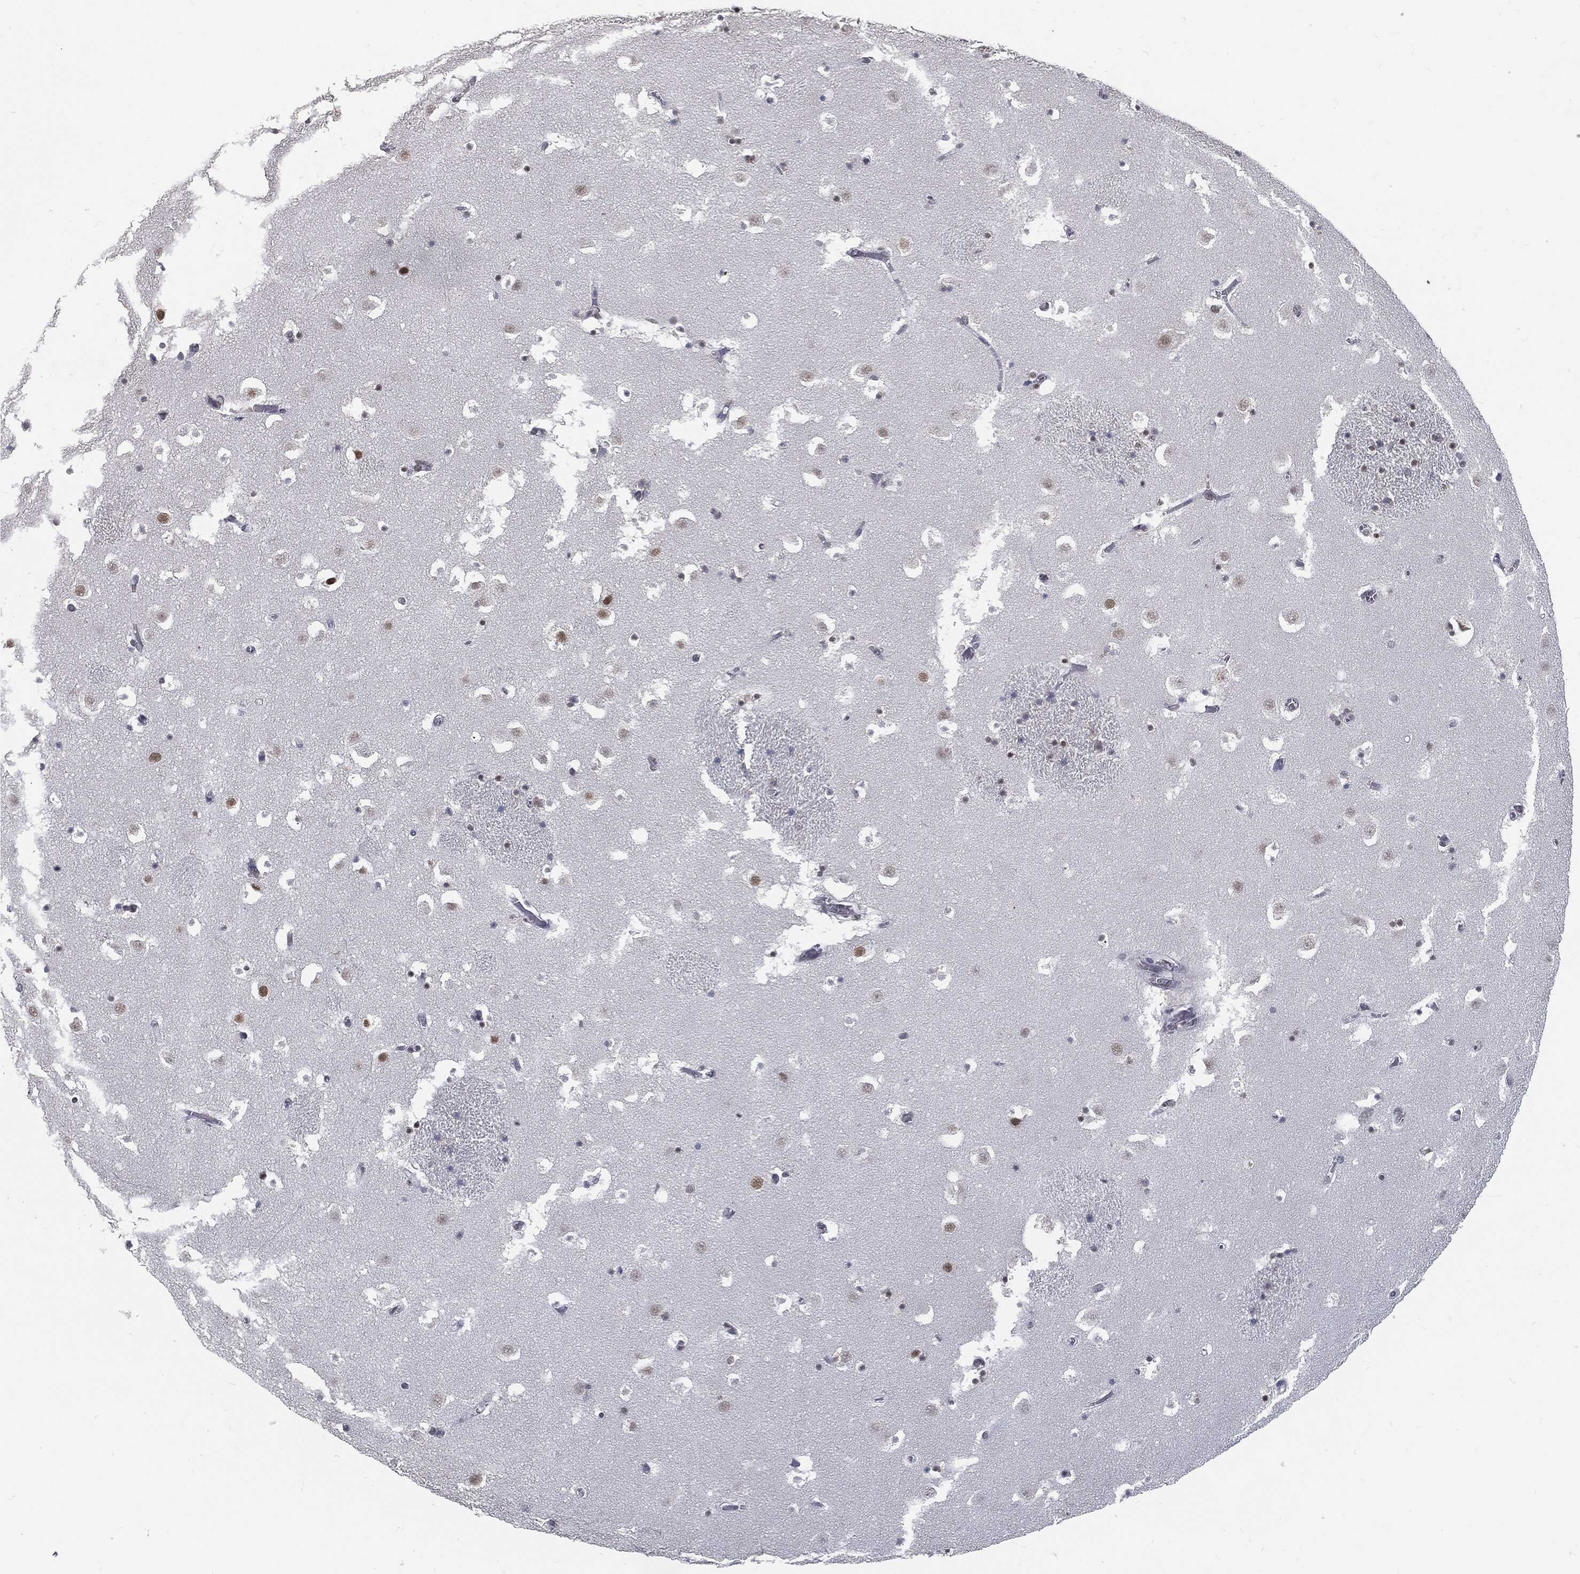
{"staining": {"intensity": "moderate", "quantity": "25%-75%", "location": "nuclear"}, "tissue": "caudate", "cell_type": "Glial cells", "image_type": "normal", "snomed": [{"axis": "morphology", "description": "Normal tissue, NOS"}, {"axis": "topography", "description": "Lateral ventricle wall"}], "caption": "A brown stain shows moderate nuclear expression of a protein in glial cells of benign human caudate.", "gene": "ANXA1", "patient": {"sex": "female", "age": 42}}